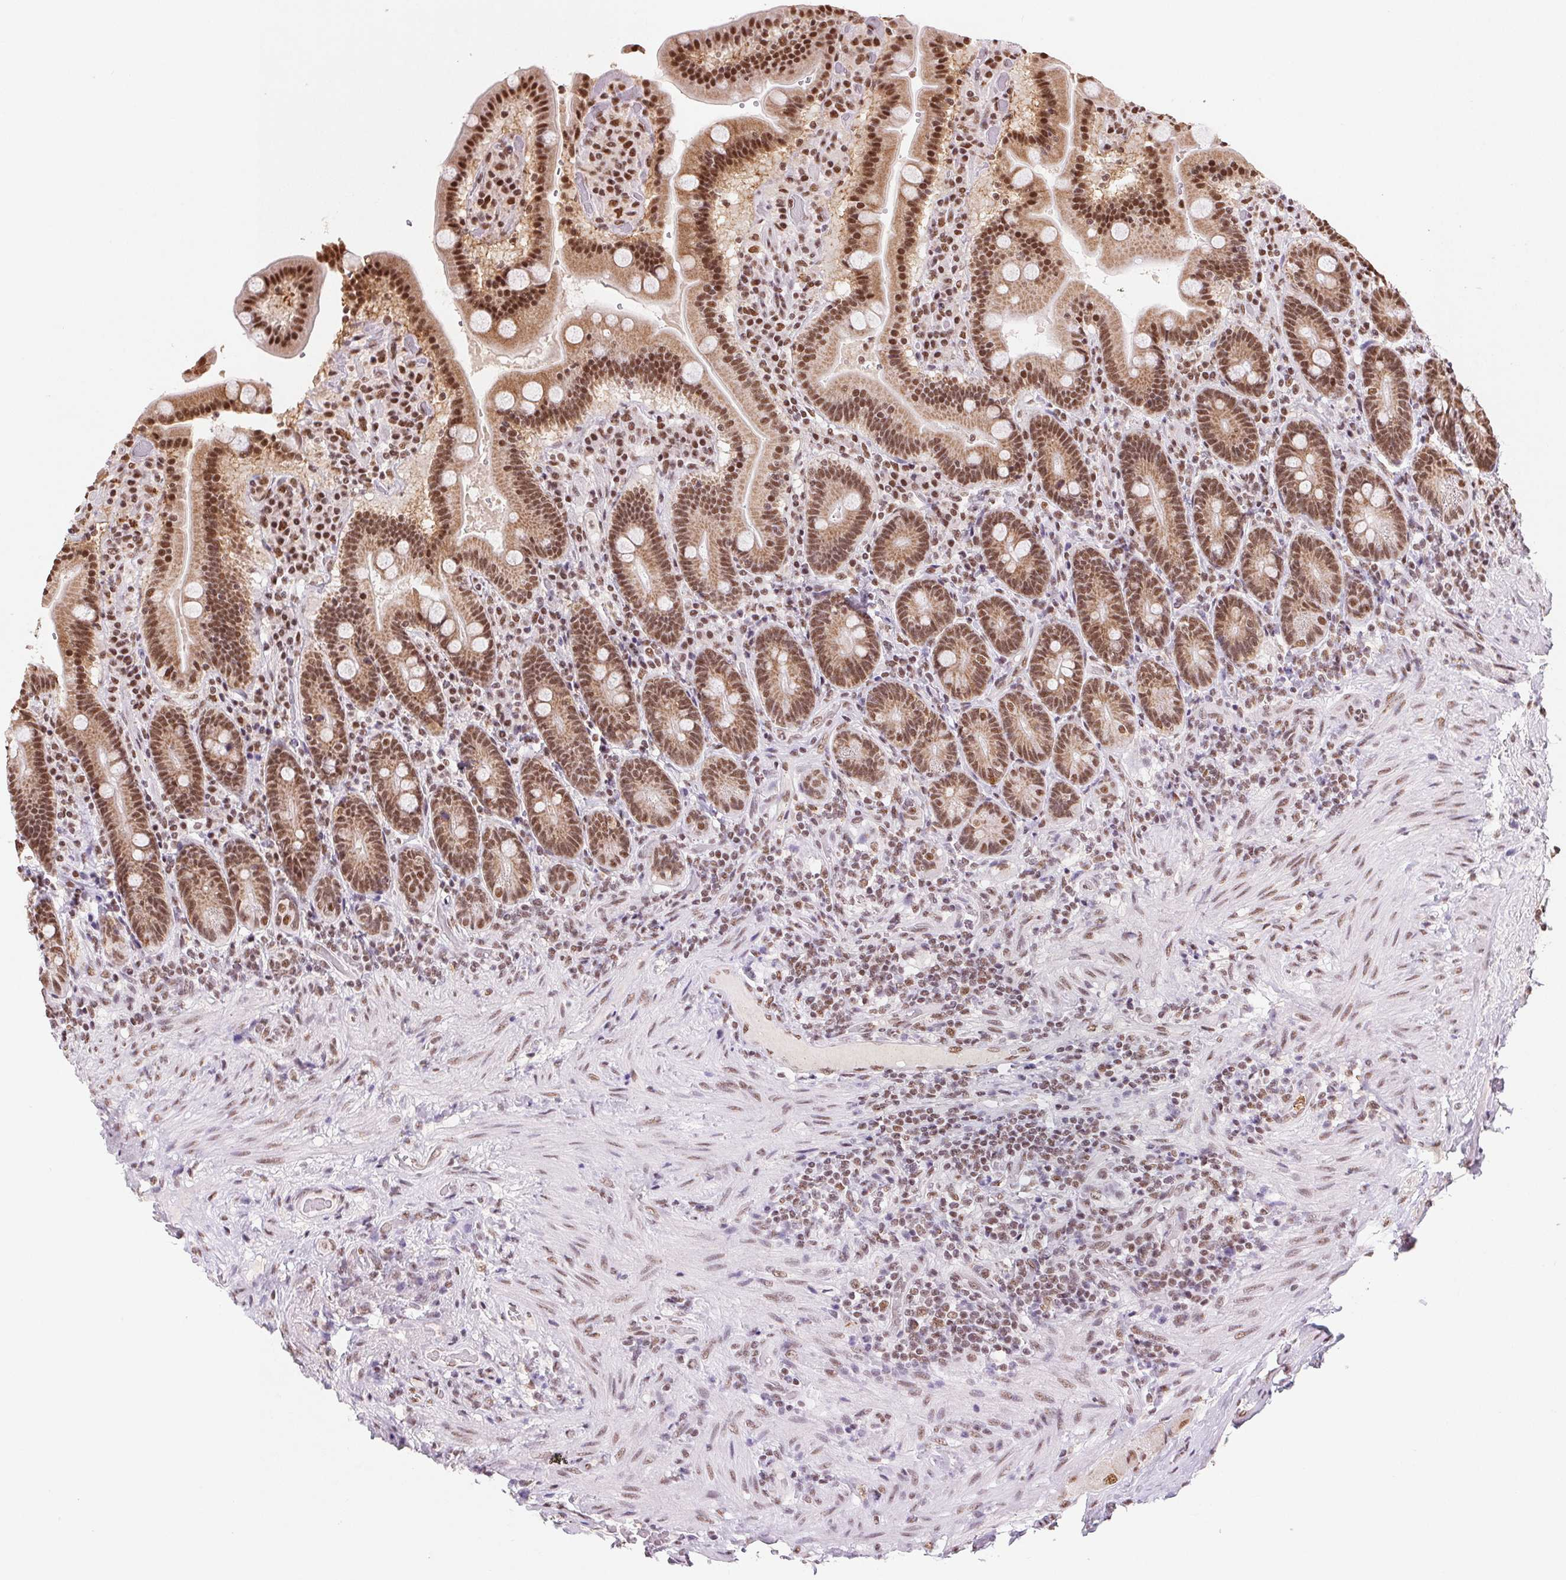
{"staining": {"intensity": "moderate", "quantity": ">75%", "location": "cytoplasmic/membranous,nuclear"}, "tissue": "duodenum", "cell_type": "Glandular cells", "image_type": "normal", "snomed": [{"axis": "morphology", "description": "Normal tissue, NOS"}, {"axis": "topography", "description": "Duodenum"}], "caption": "Brown immunohistochemical staining in benign duodenum displays moderate cytoplasmic/membranous,nuclear staining in about >75% of glandular cells.", "gene": "SNRPG", "patient": {"sex": "female", "age": 62}}